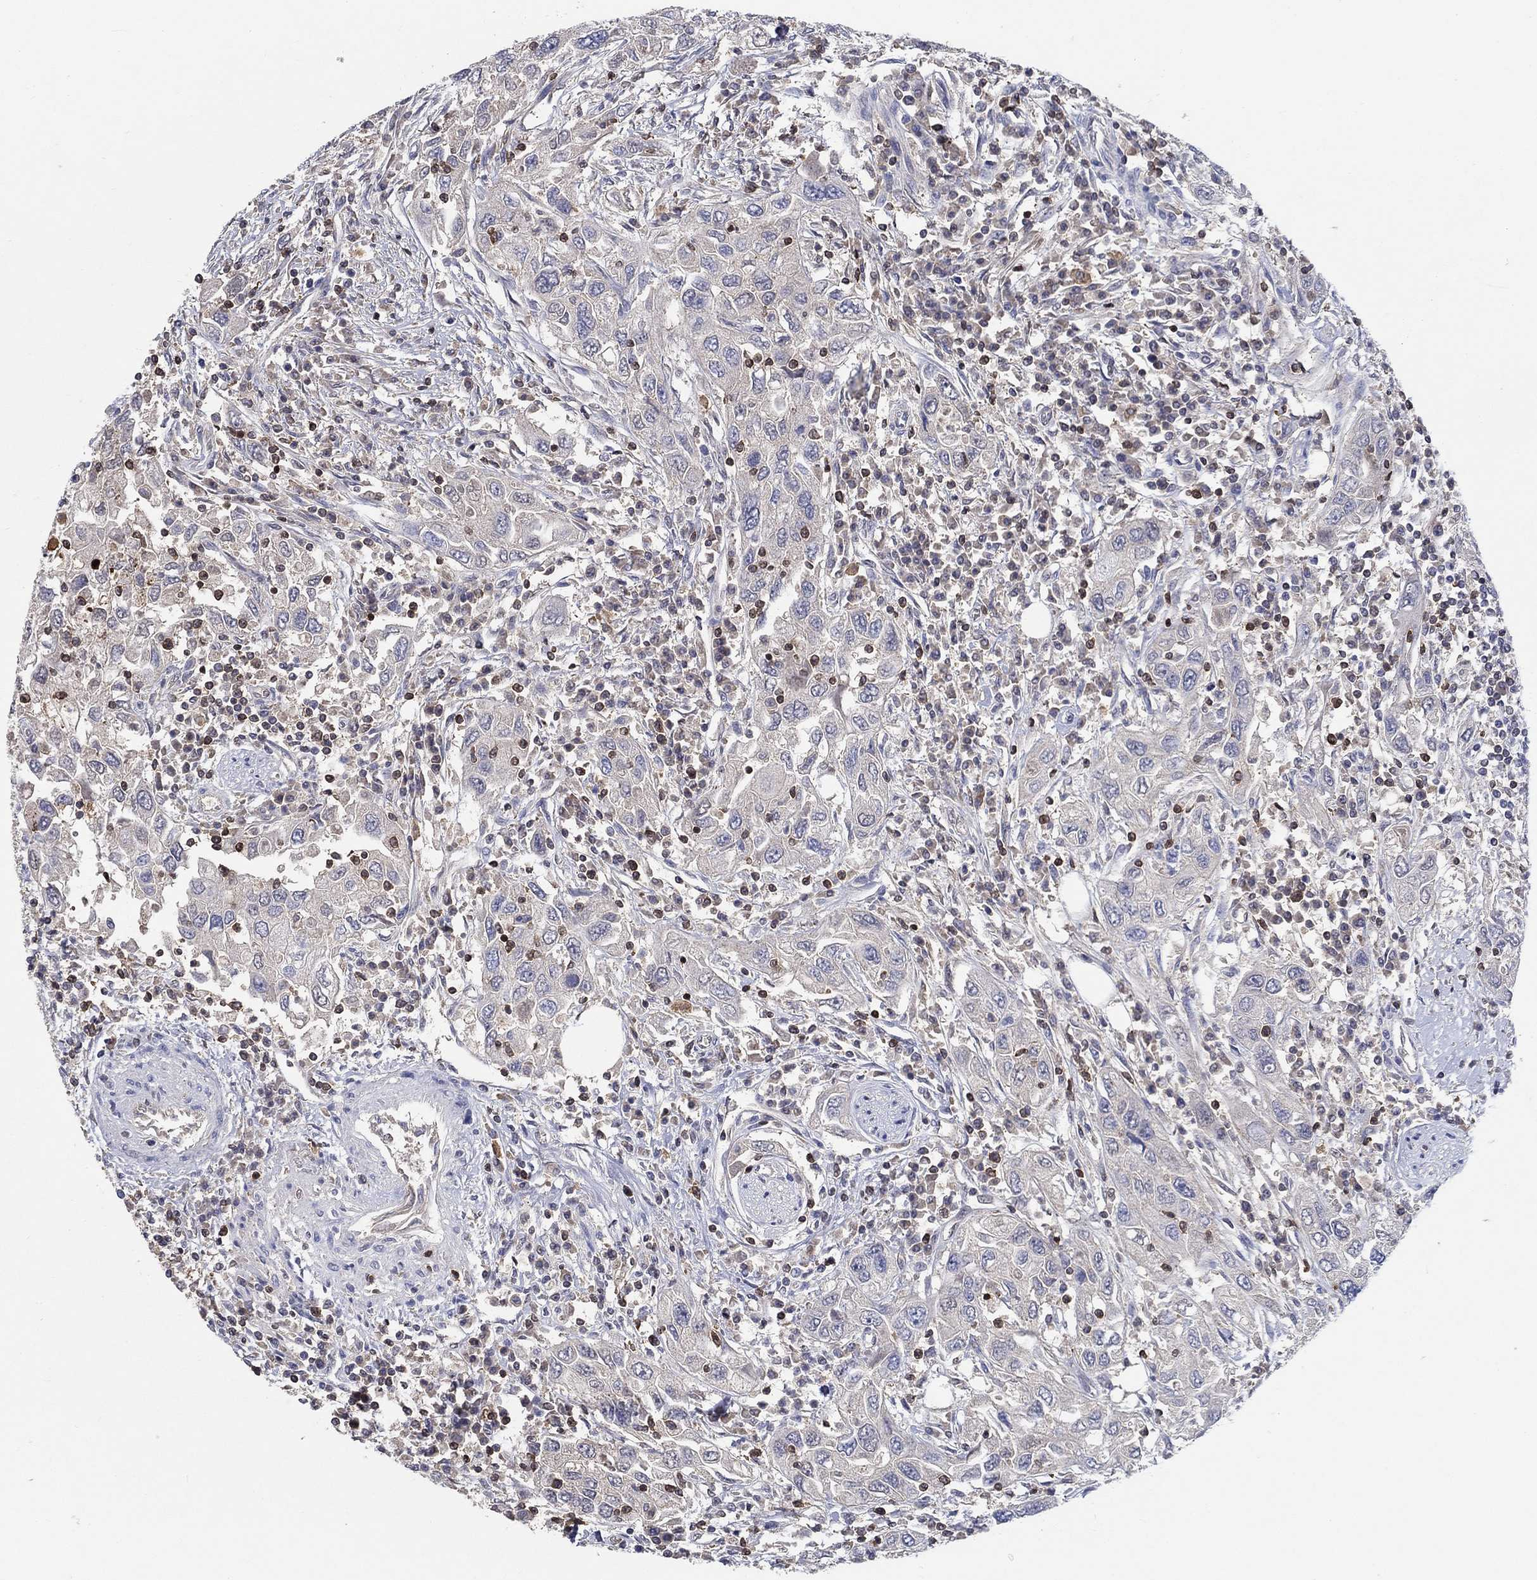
{"staining": {"intensity": "negative", "quantity": "none", "location": "none"}, "tissue": "urothelial cancer", "cell_type": "Tumor cells", "image_type": "cancer", "snomed": [{"axis": "morphology", "description": "Urothelial carcinoma, High grade"}, {"axis": "topography", "description": "Urinary bladder"}], "caption": "IHC of high-grade urothelial carcinoma demonstrates no expression in tumor cells. The staining is performed using DAB brown chromogen with nuclei counter-stained in using hematoxylin.", "gene": "AGFG2", "patient": {"sex": "male", "age": 76}}